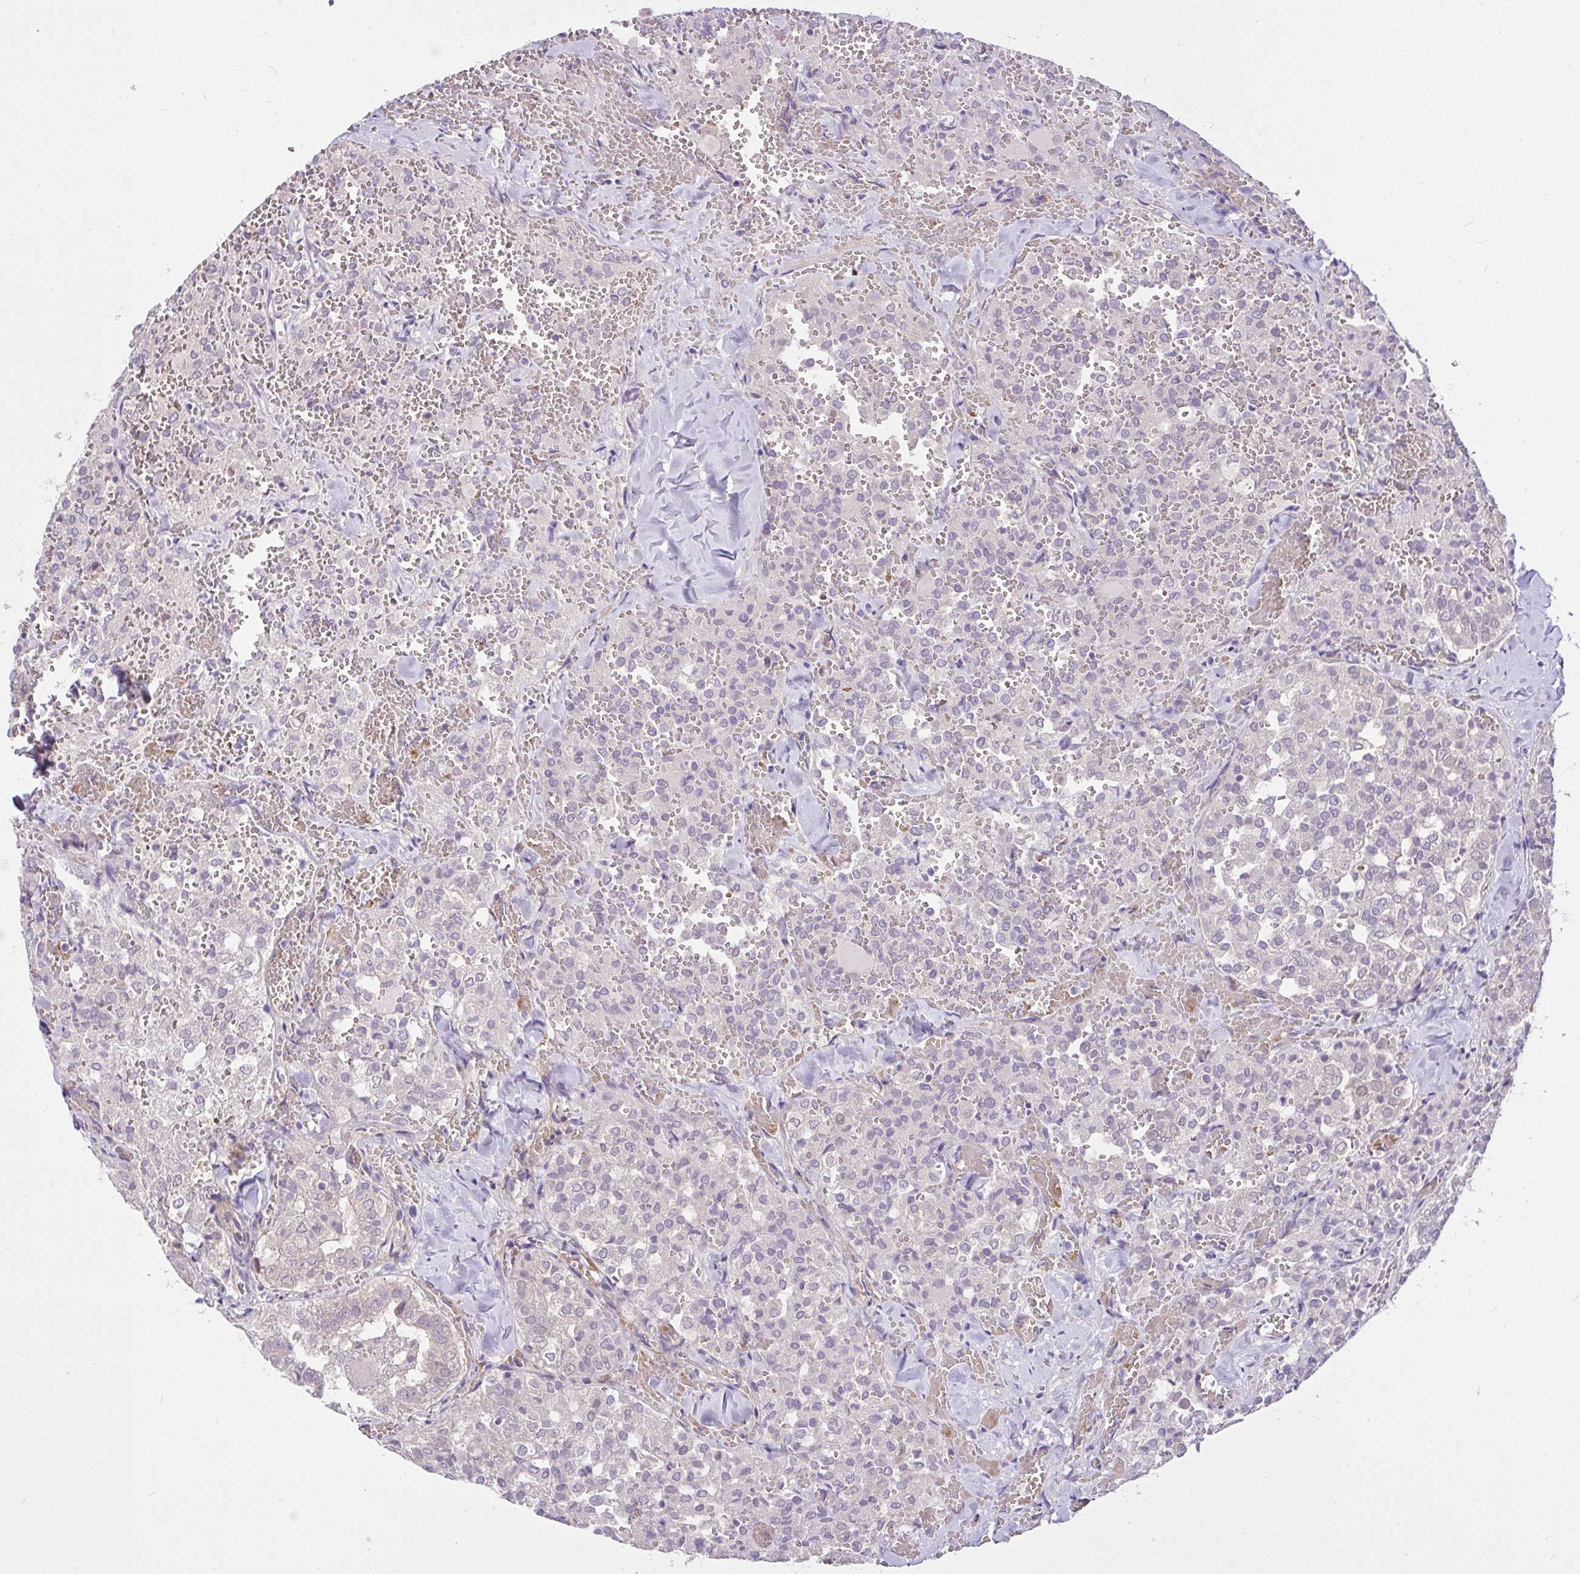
{"staining": {"intensity": "negative", "quantity": "none", "location": "none"}, "tissue": "thyroid cancer", "cell_type": "Tumor cells", "image_type": "cancer", "snomed": [{"axis": "morphology", "description": "Follicular adenoma carcinoma, NOS"}, {"axis": "topography", "description": "Thyroid gland"}], "caption": "The immunohistochemistry (IHC) image has no significant expression in tumor cells of thyroid cancer tissue.", "gene": "MOCS1", "patient": {"sex": "male", "age": 75}}